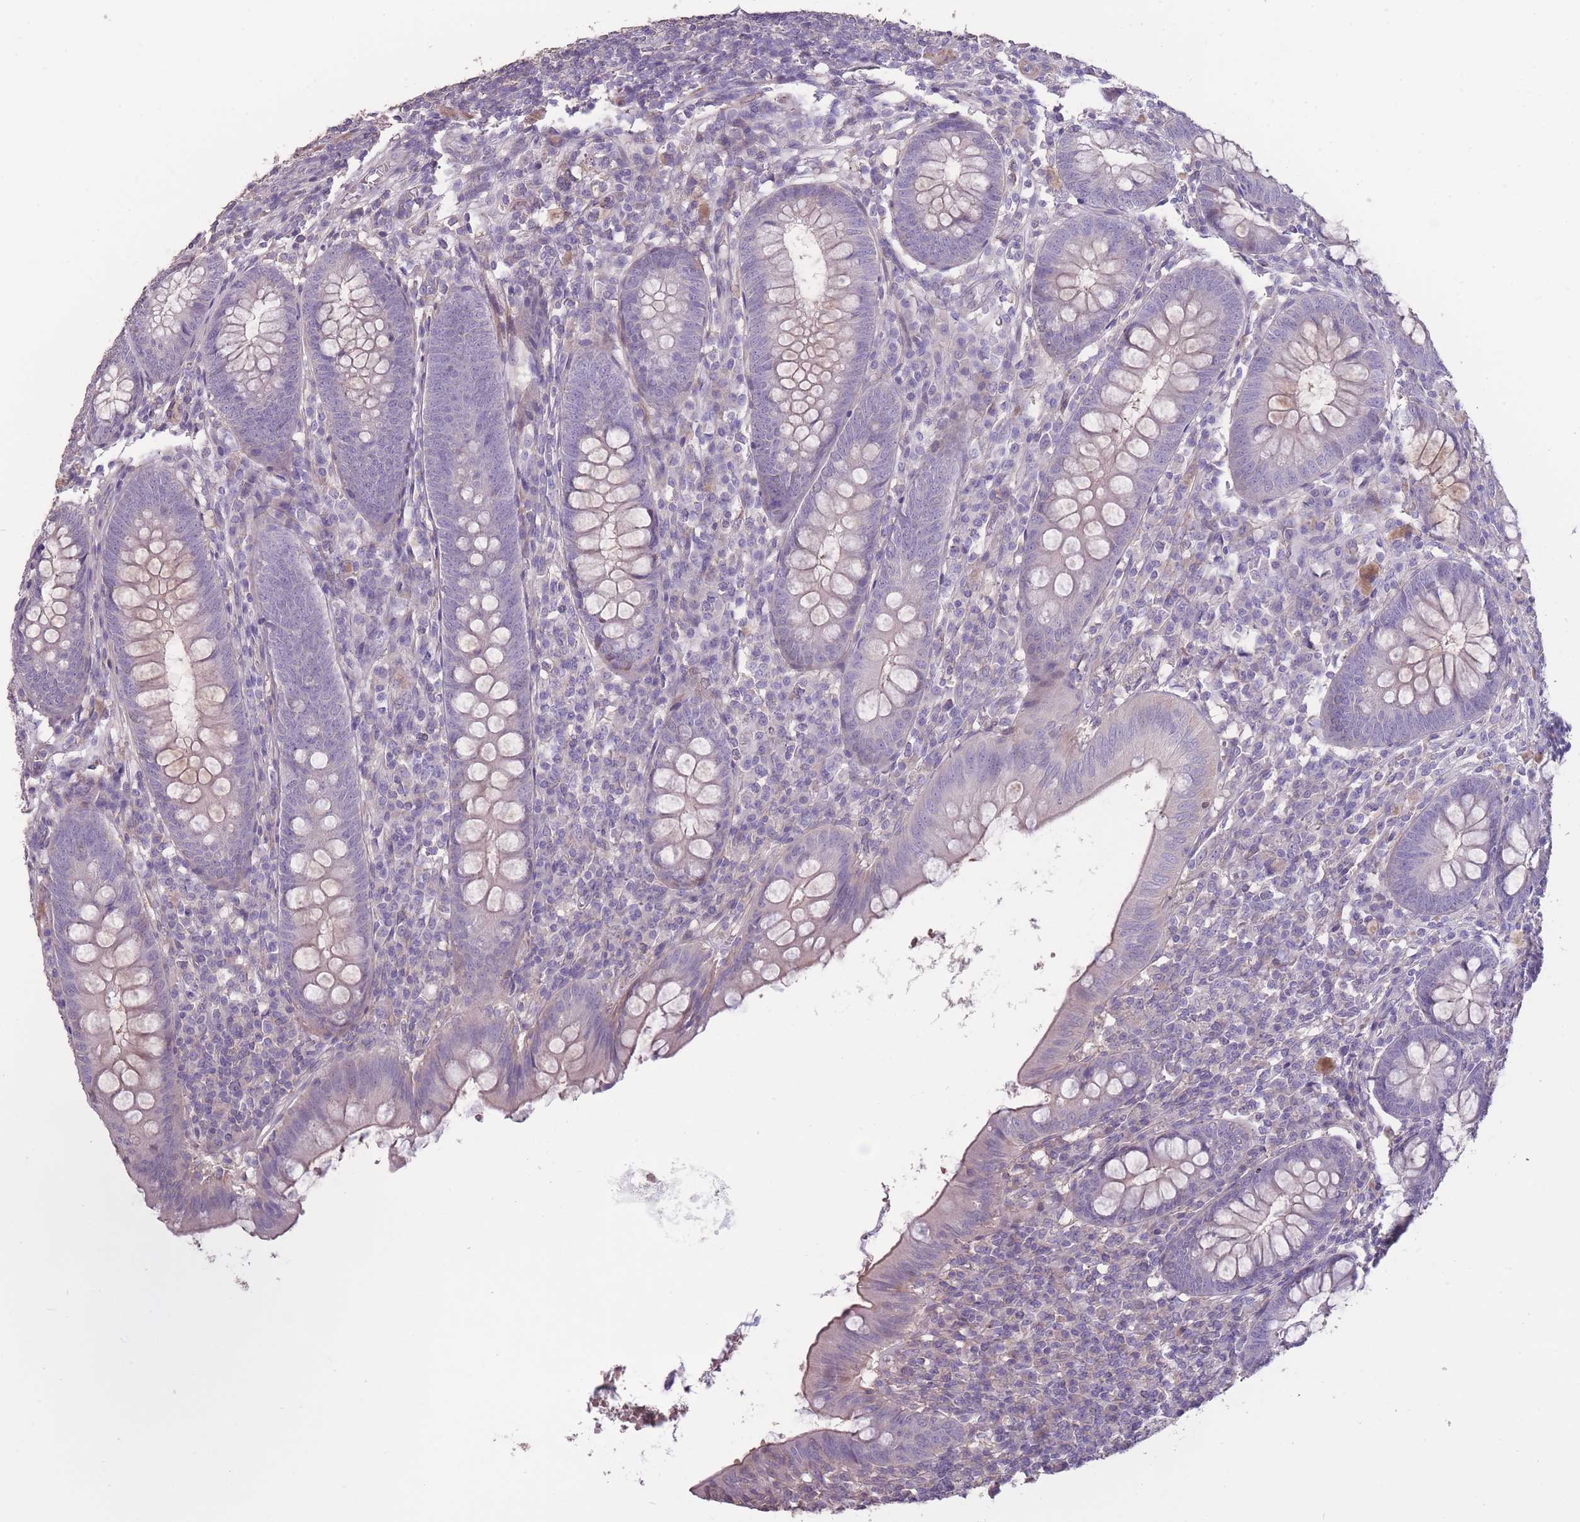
{"staining": {"intensity": "moderate", "quantity": "<25%", "location": "cytoplasmic/membranous"}, "tissue": "appendix", "cell_type": "Glandular cells", "image_type": "normal", "snomed": [{"axis": "morphology", "description": "Normal tissue, NOS"}, {"axis": "topography", "description": "Appendix"}], "caption": "The micrograph displays staining of normal appendix, revealing moderate cytoplasmic/membranous protein staining (brown color) within glandular cells.", "gene": "RSPH10B2", "patient": {"sex": "male", "age": 56}}